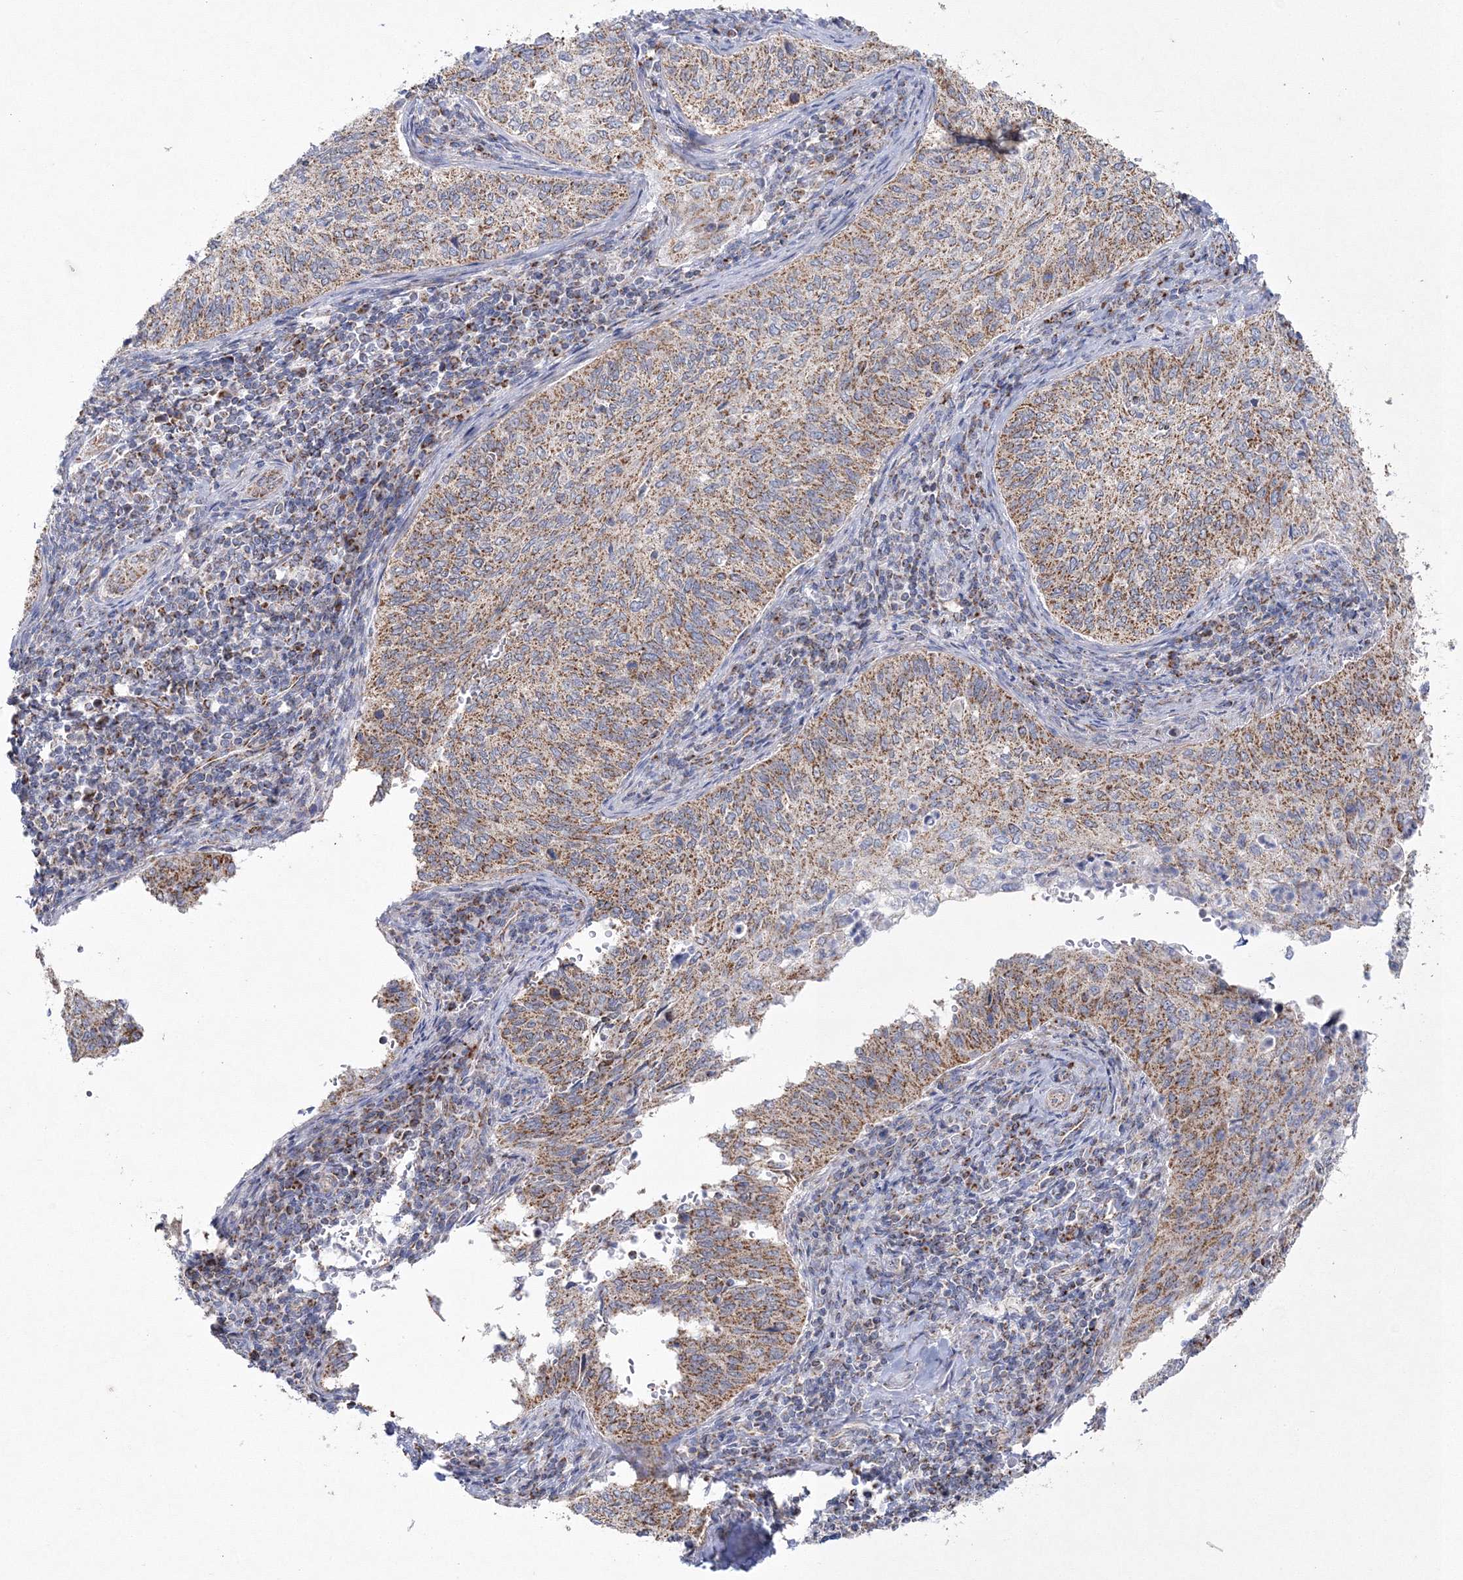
{"staining": {"intensity": "moderate", "quantity": ">75%", "location": "cytoplasmic/membranous"}, "tissue": "cervical cancer", "cell_type": "Tumor cells", "image_type": "cancer", "snomed": [{"axis": "morphology", "description": "Squamous cell carcinoma, NOS"}, {"axis": "topography", "description": "Cervix"}], "caption": "This is an image of immunohistochemistry (IHC) staining of cervical cancer (squamous cell carcinoma), which shows moderate staining in the cytoplasmic/membranous of tumor cells.", "gene": "HIBCH", "patient": {"sex": "female", "age": 30}}